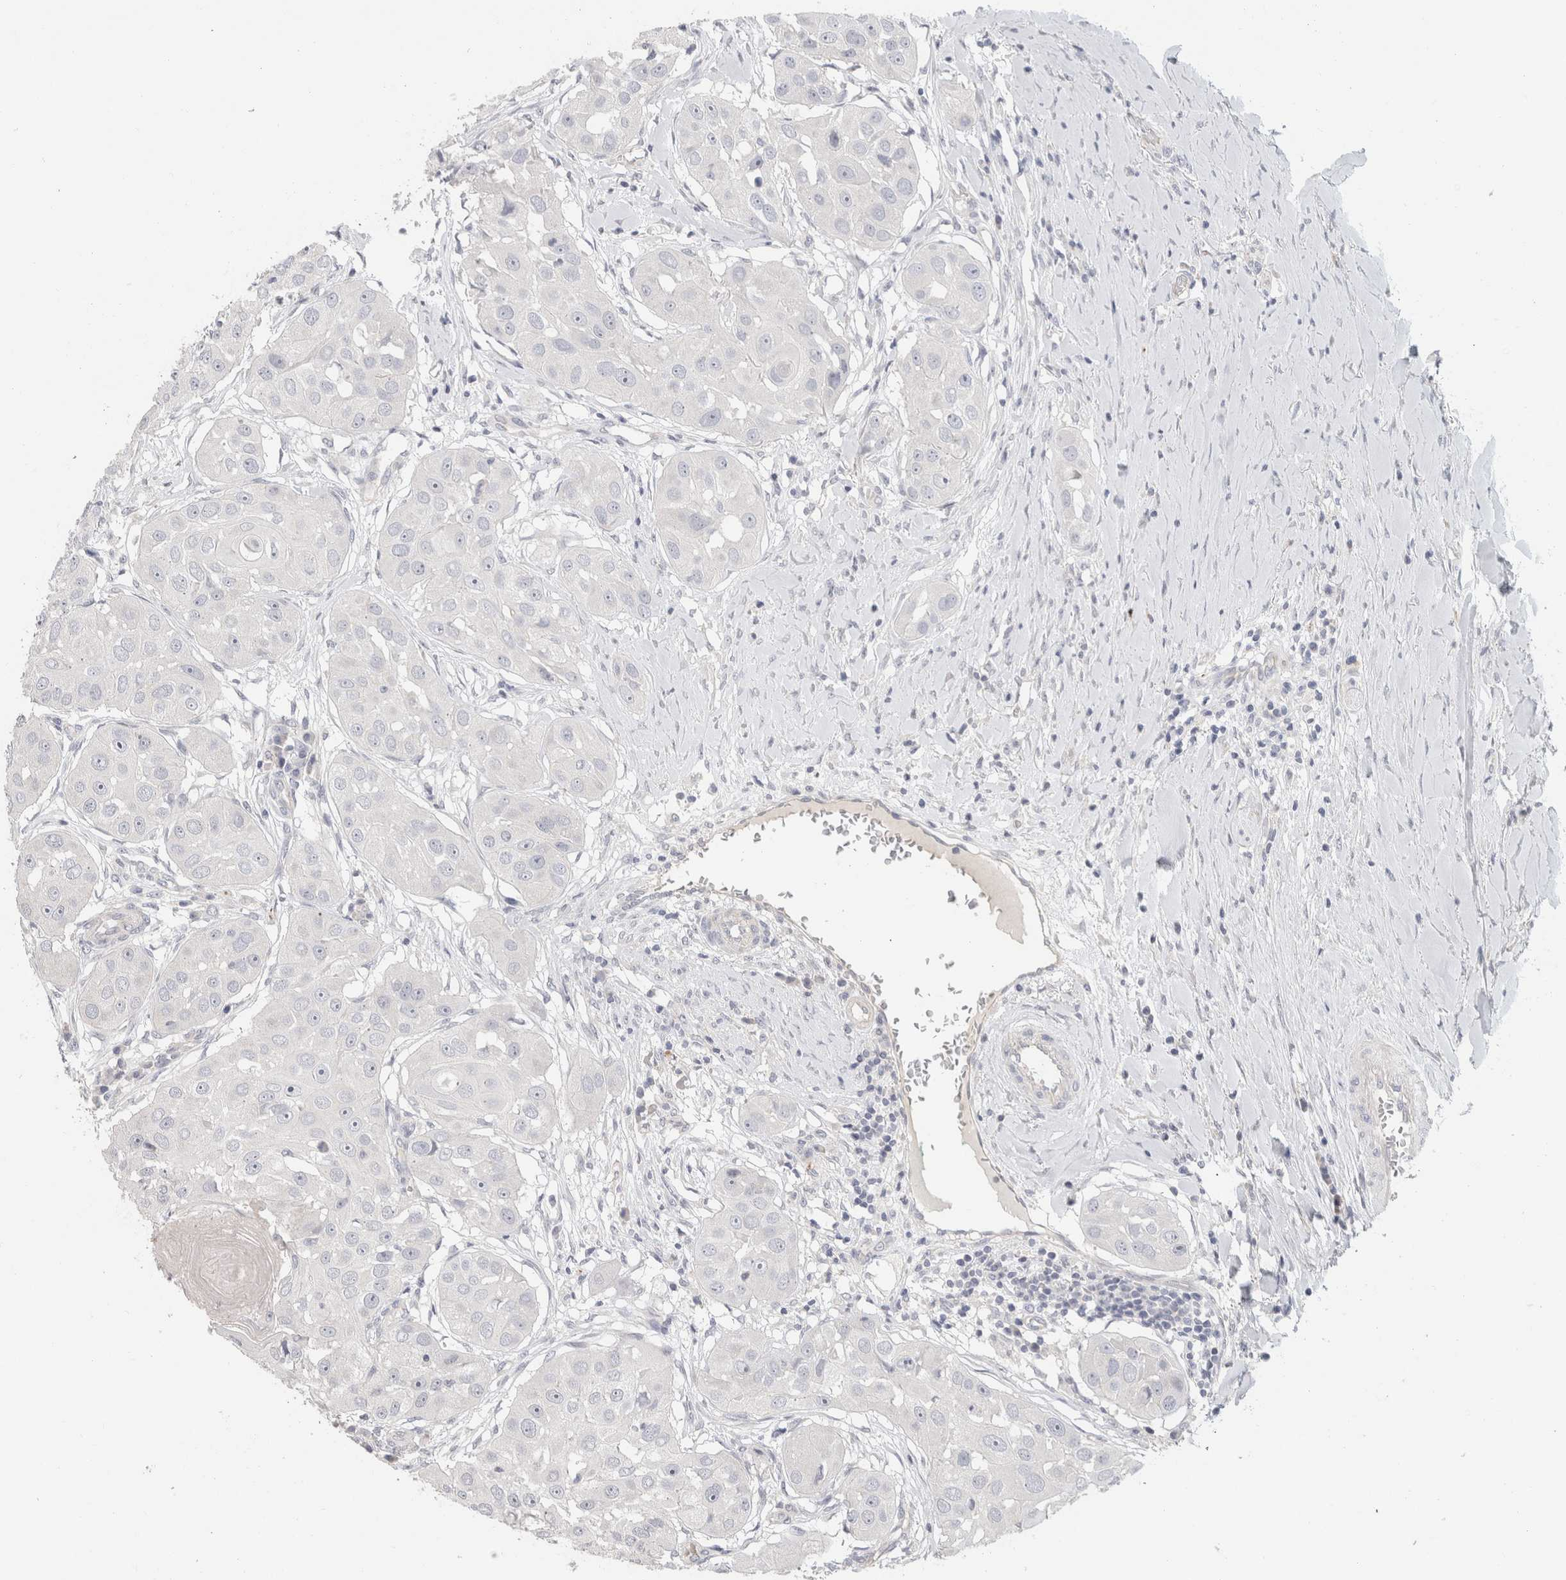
{"staining": {"intensity": "negative", "quantity": "none", "location": "none"}, "tissue": "head and neck cancer", "cell_type": "Tumor cells", "image_type": "cancer", "snomed": [{"axis": "morphology", "description": "Normal tissue, NOS"}, {"axis": "morphology", "description": "Squamous cell carcinoma, NOS"}, {"axis": "topography", "description": "Skeletal muscle"}, {"axis": "topography", "description": "Head-Neck"}], "caption": "Immunohistochemistry image of neoplastic tissue: head and neck cancer stained with DAB (3,3'-diaminobenzidine) displays no significant protein positivity in tumor cells.", "gene": "AFP", "patient": {"sex": "male", "age": 51}}